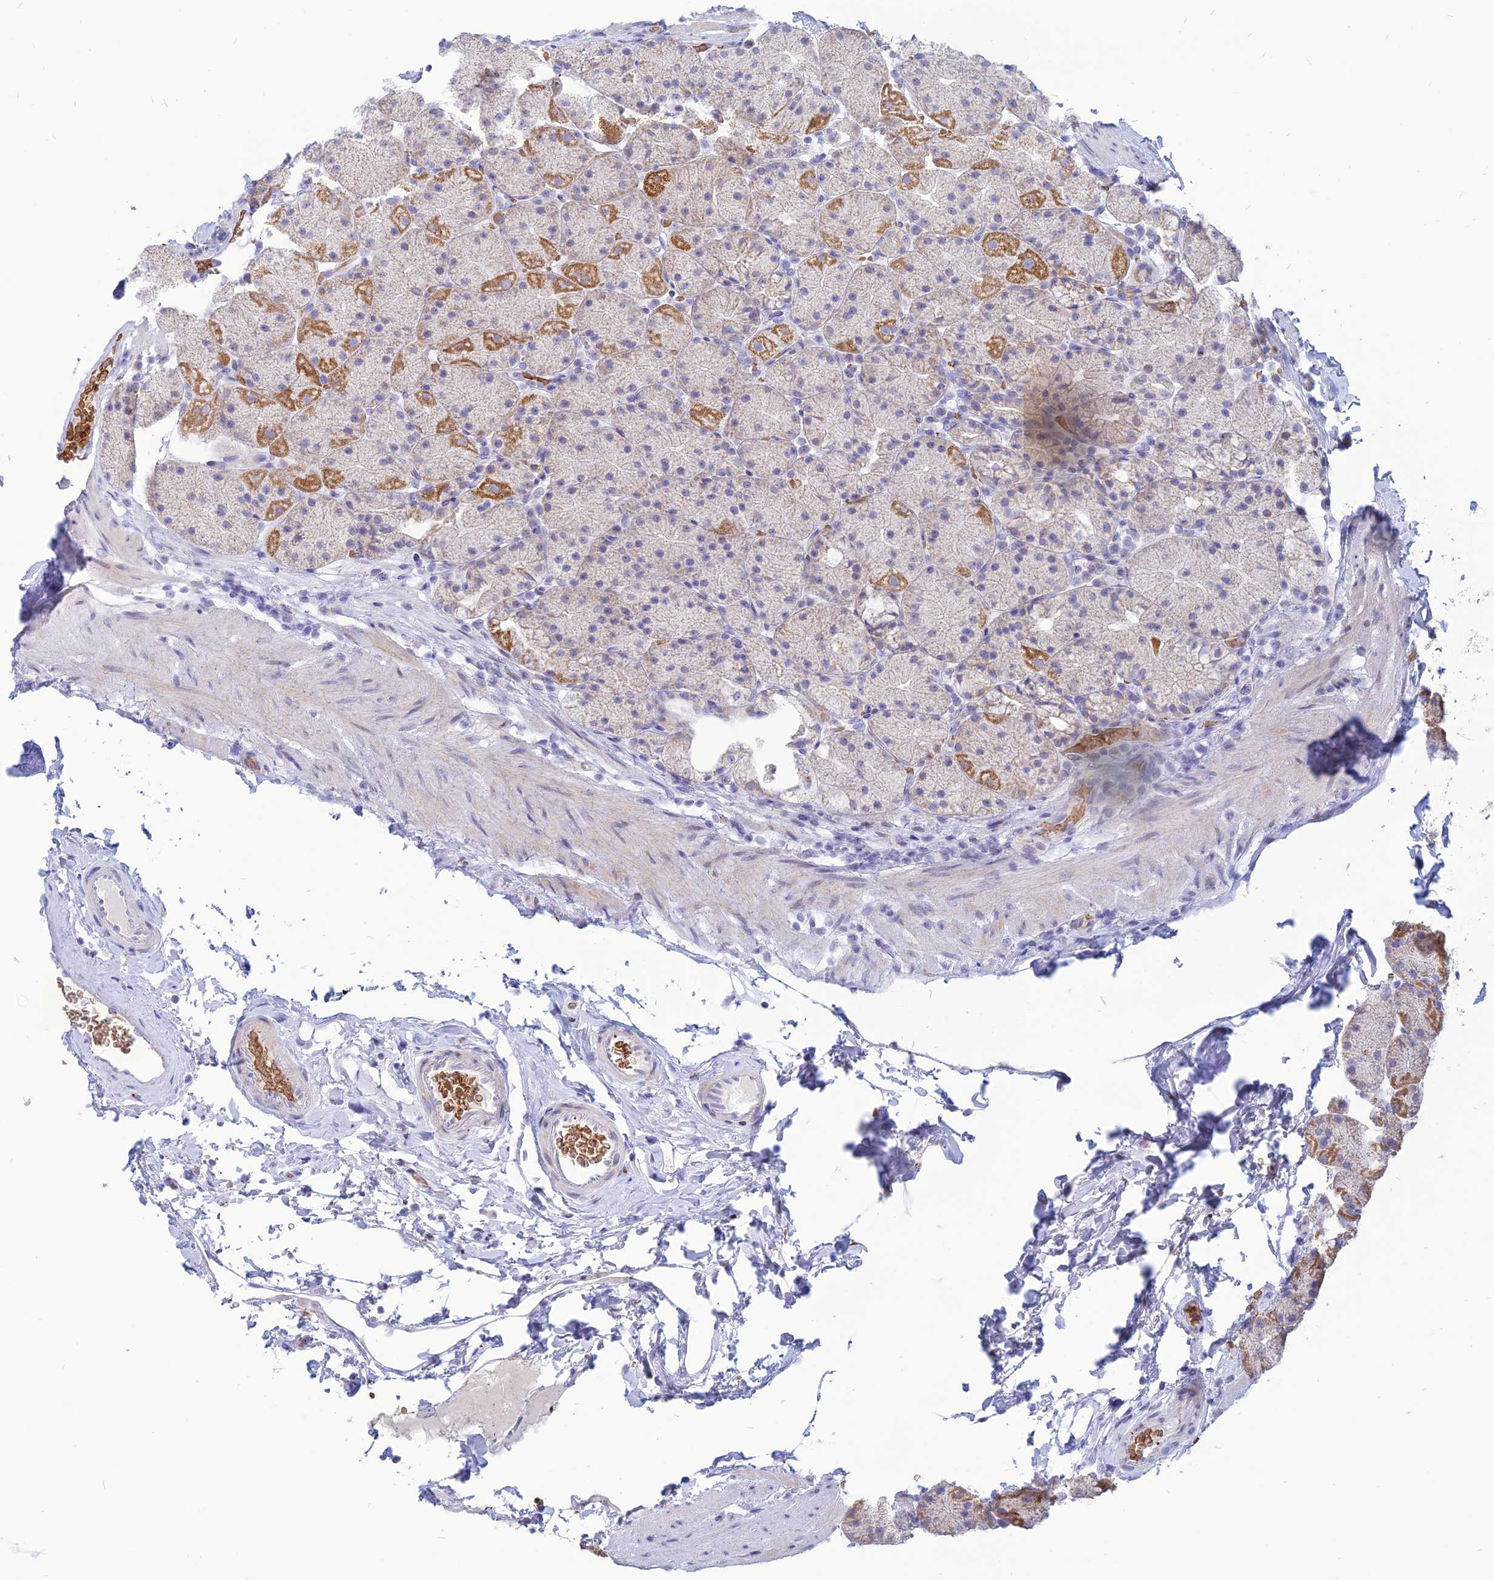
{"staining": {"intensity": "strong", "quantity": "25%-75%", "location": "cytoplasmic/membranous"}, "tissue": "stomach", "cell_type": "Glandular cells", "image_type": "normal", "snomed": [{"axis": "morphology", "description": "Normal tissue, NOS"}, {"axis": "topography", "description": "Stomach, upper"}, {"axis": "topography", "description": "Stomach, lower"}], "caption": "This micrograph demonstrates normal stomach stained with immunohistochemistry to label a protein in brown. The cytoplasmic/membranous of glandular cells show strong positivity for the protein. Nuclei are counter-stained blue.", "gene": "HHAT", "patient": {"sex": "male", "age": 67}}